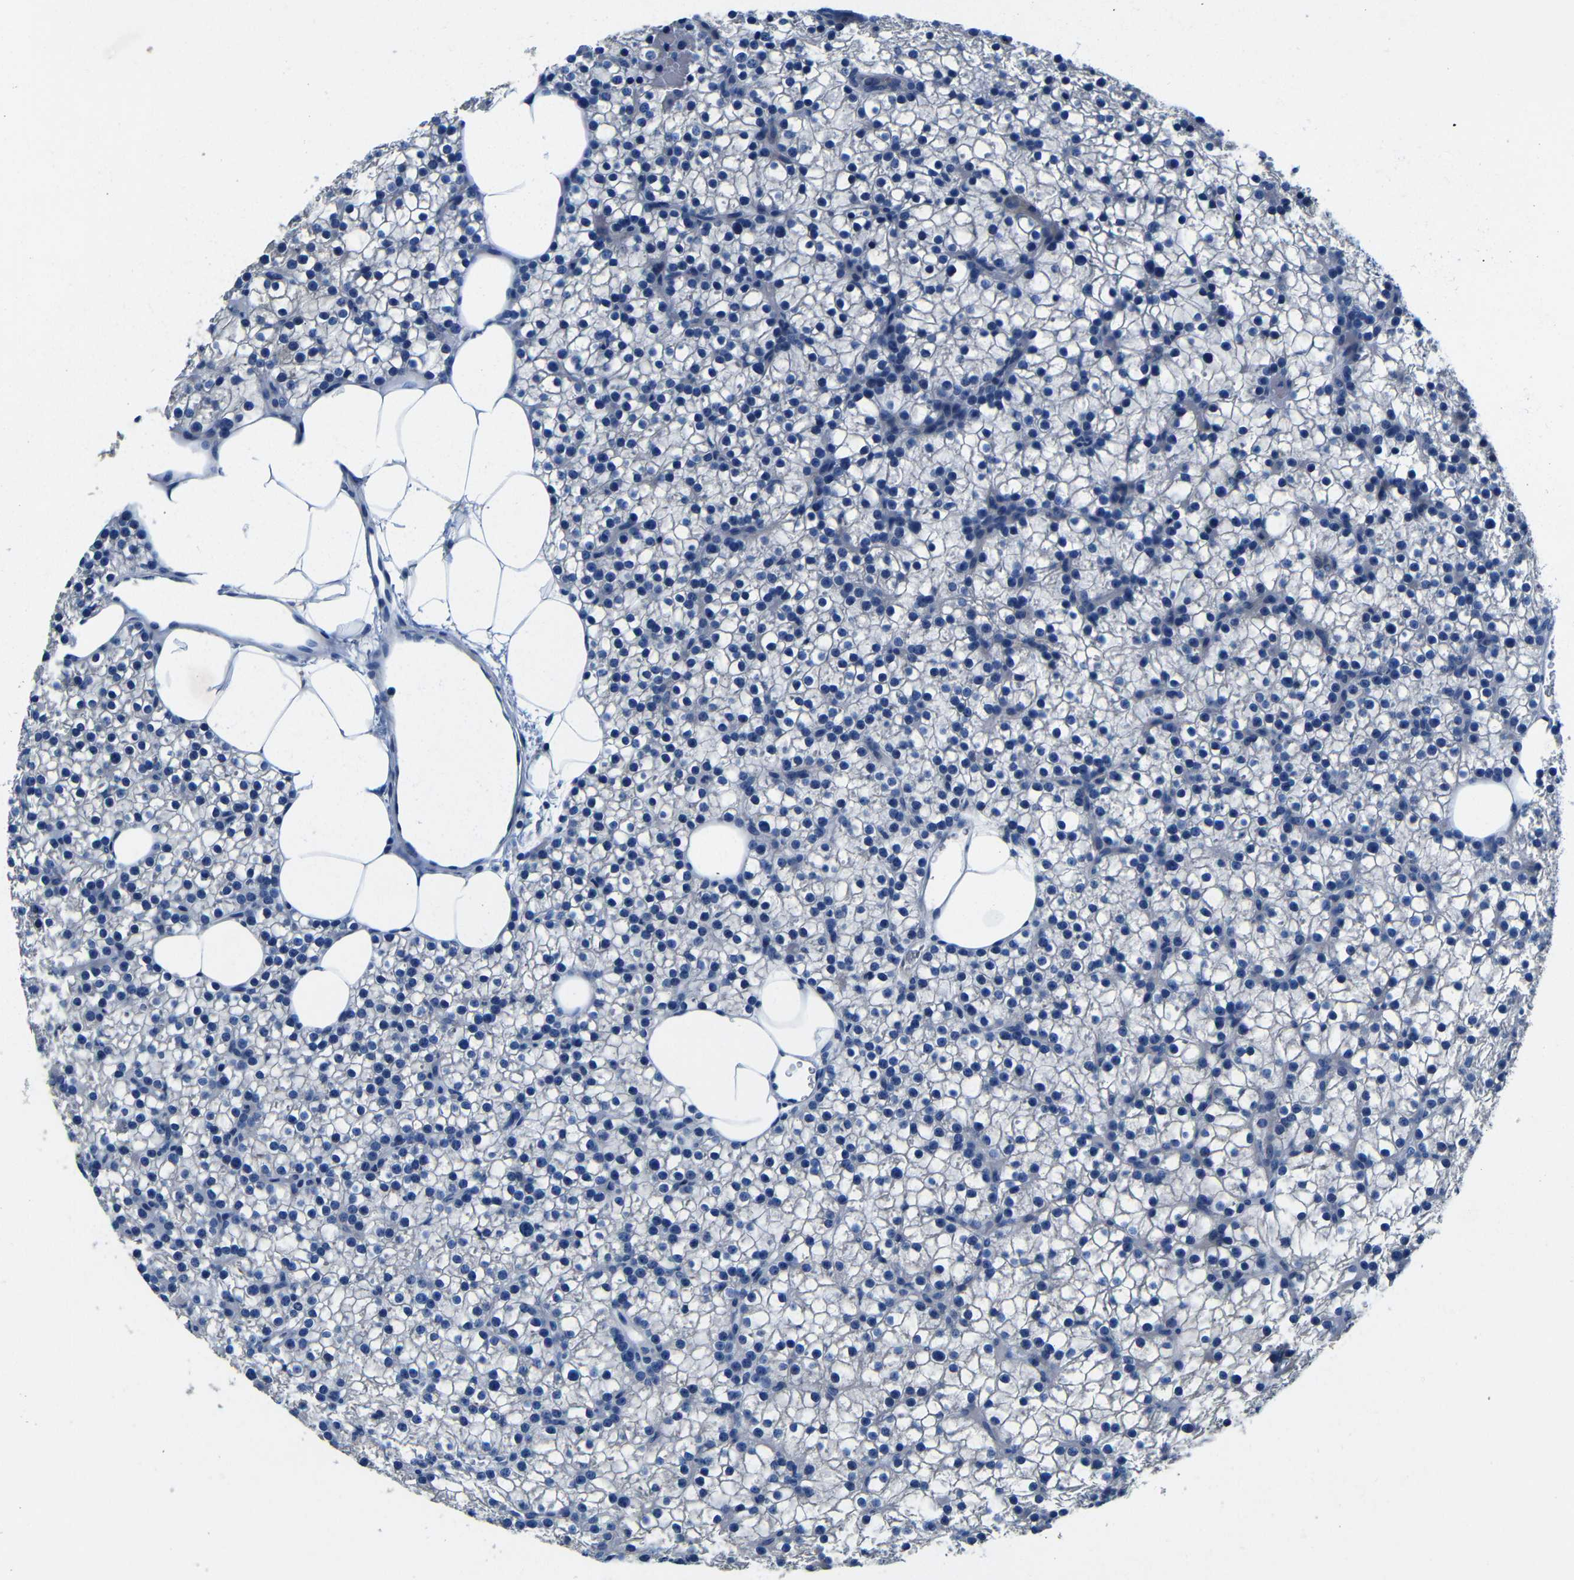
{"staining": {"intensity": "negative", "quantity": "none", "location": "none"}, "tissue": "parathyroid gland", "cell_type": "Glandular cells", "image_type": "normal", "snomed": [{"axis": "morphology", "description": "Normal tissue, NOS"}, {"axis": "morphology", "description": "Adenoma, NOS"}, {"axis": "topography", "description": "Parathyroid gland"}], "caption": "Immunohistochemical staining of benign parathyroid gland shows no significant positivity in glandular cells. The staining is performed using DAB brown chromogen with nuclei counter-stained in using hematoxylin.", "gene": "TNFAIP1", "patient": {"sex": "female", "age": 70}}